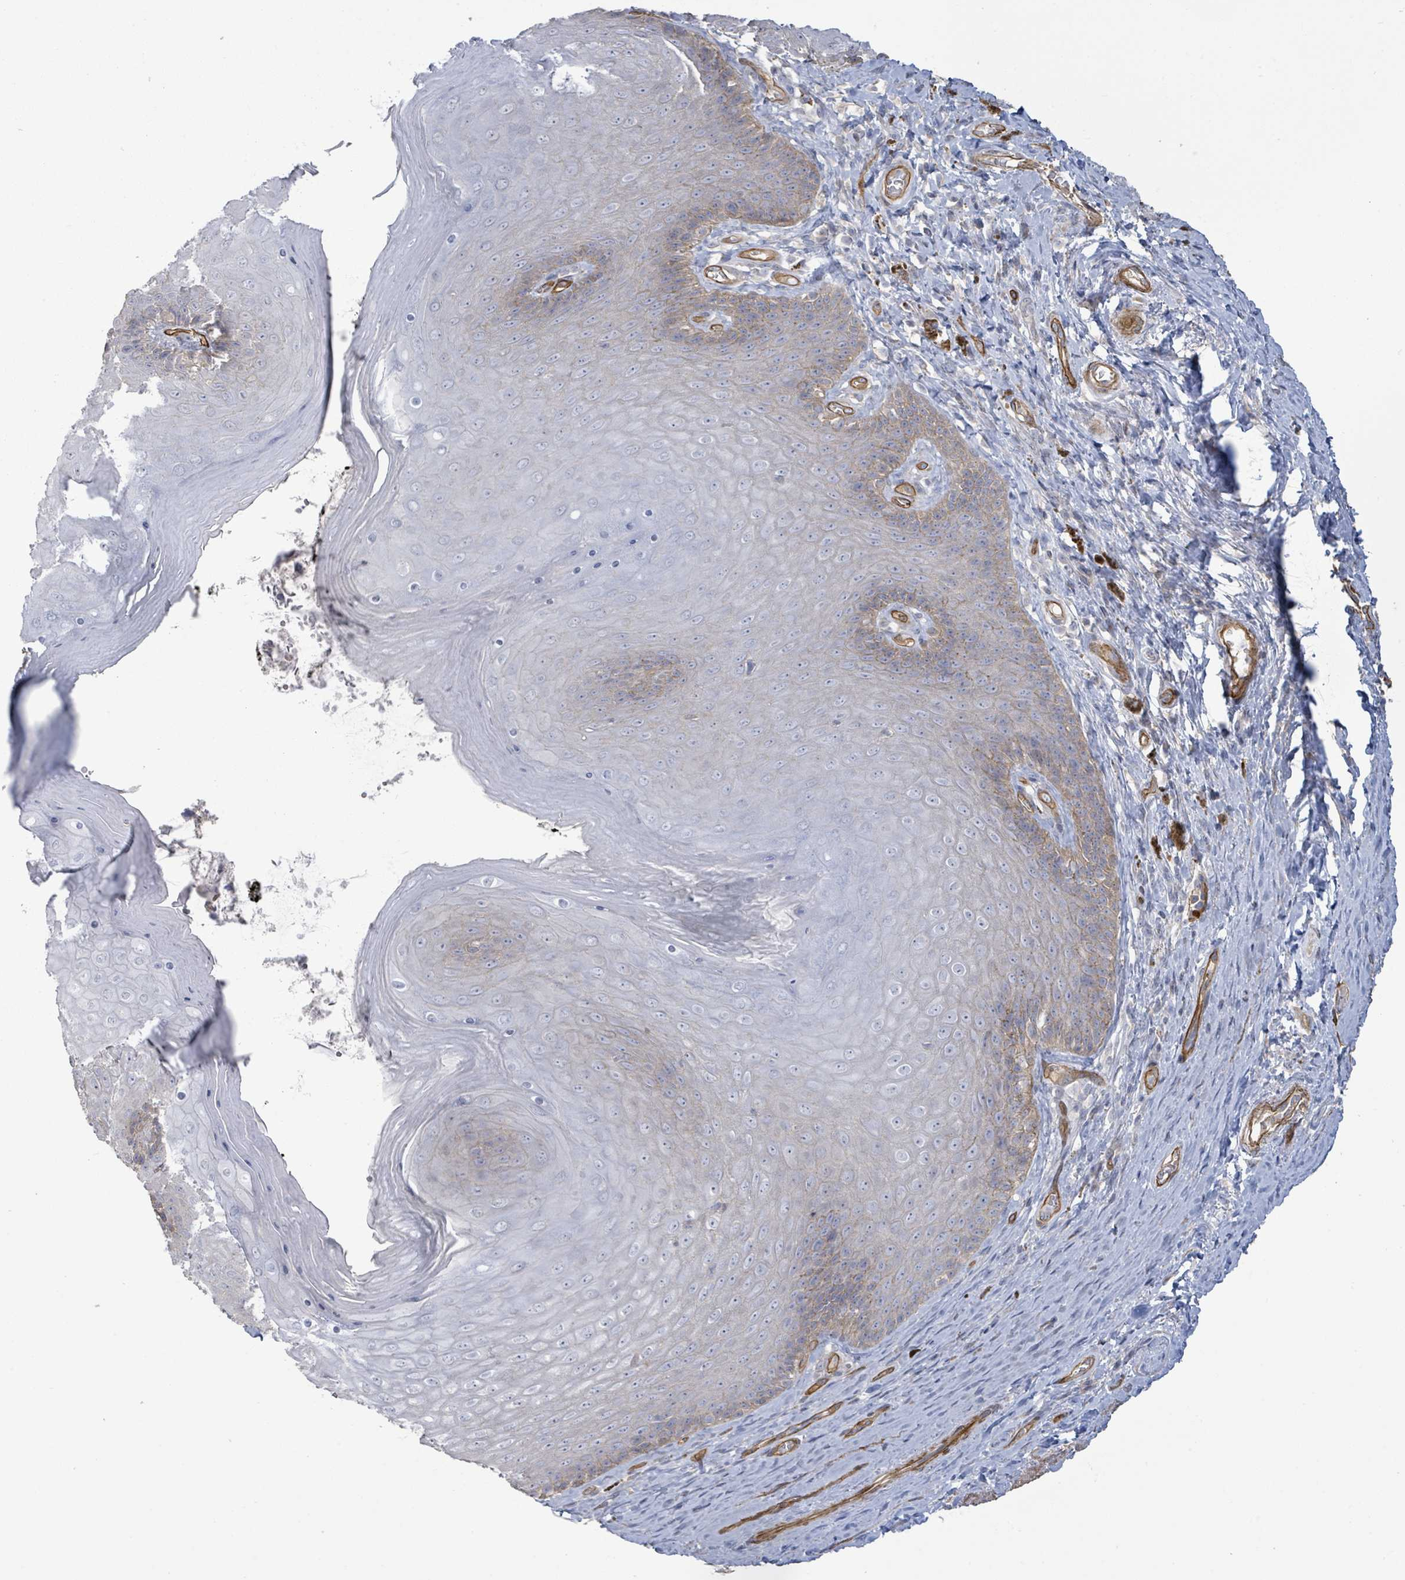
{"staining": {"intensity": "weak", "quantity": "<25%", "location": "cytoplasmic/membranous"}, "tissue": "skin", "cell_type": "Epidermal cells", "image_type": "normal", "snomed": [{"axis": "morphology", "description": "Normal tissue, NOS"}, {"axis": "topography", "description": "Anal"}, {"axis": "topography", "description": "Peripheral nerve tissue"}], "caption": "Histopathology image shows no significant protein staining in epidermal cells of benign skin.", "gene": "KANK3", "patient": {"sex": "male", "age": 53}}